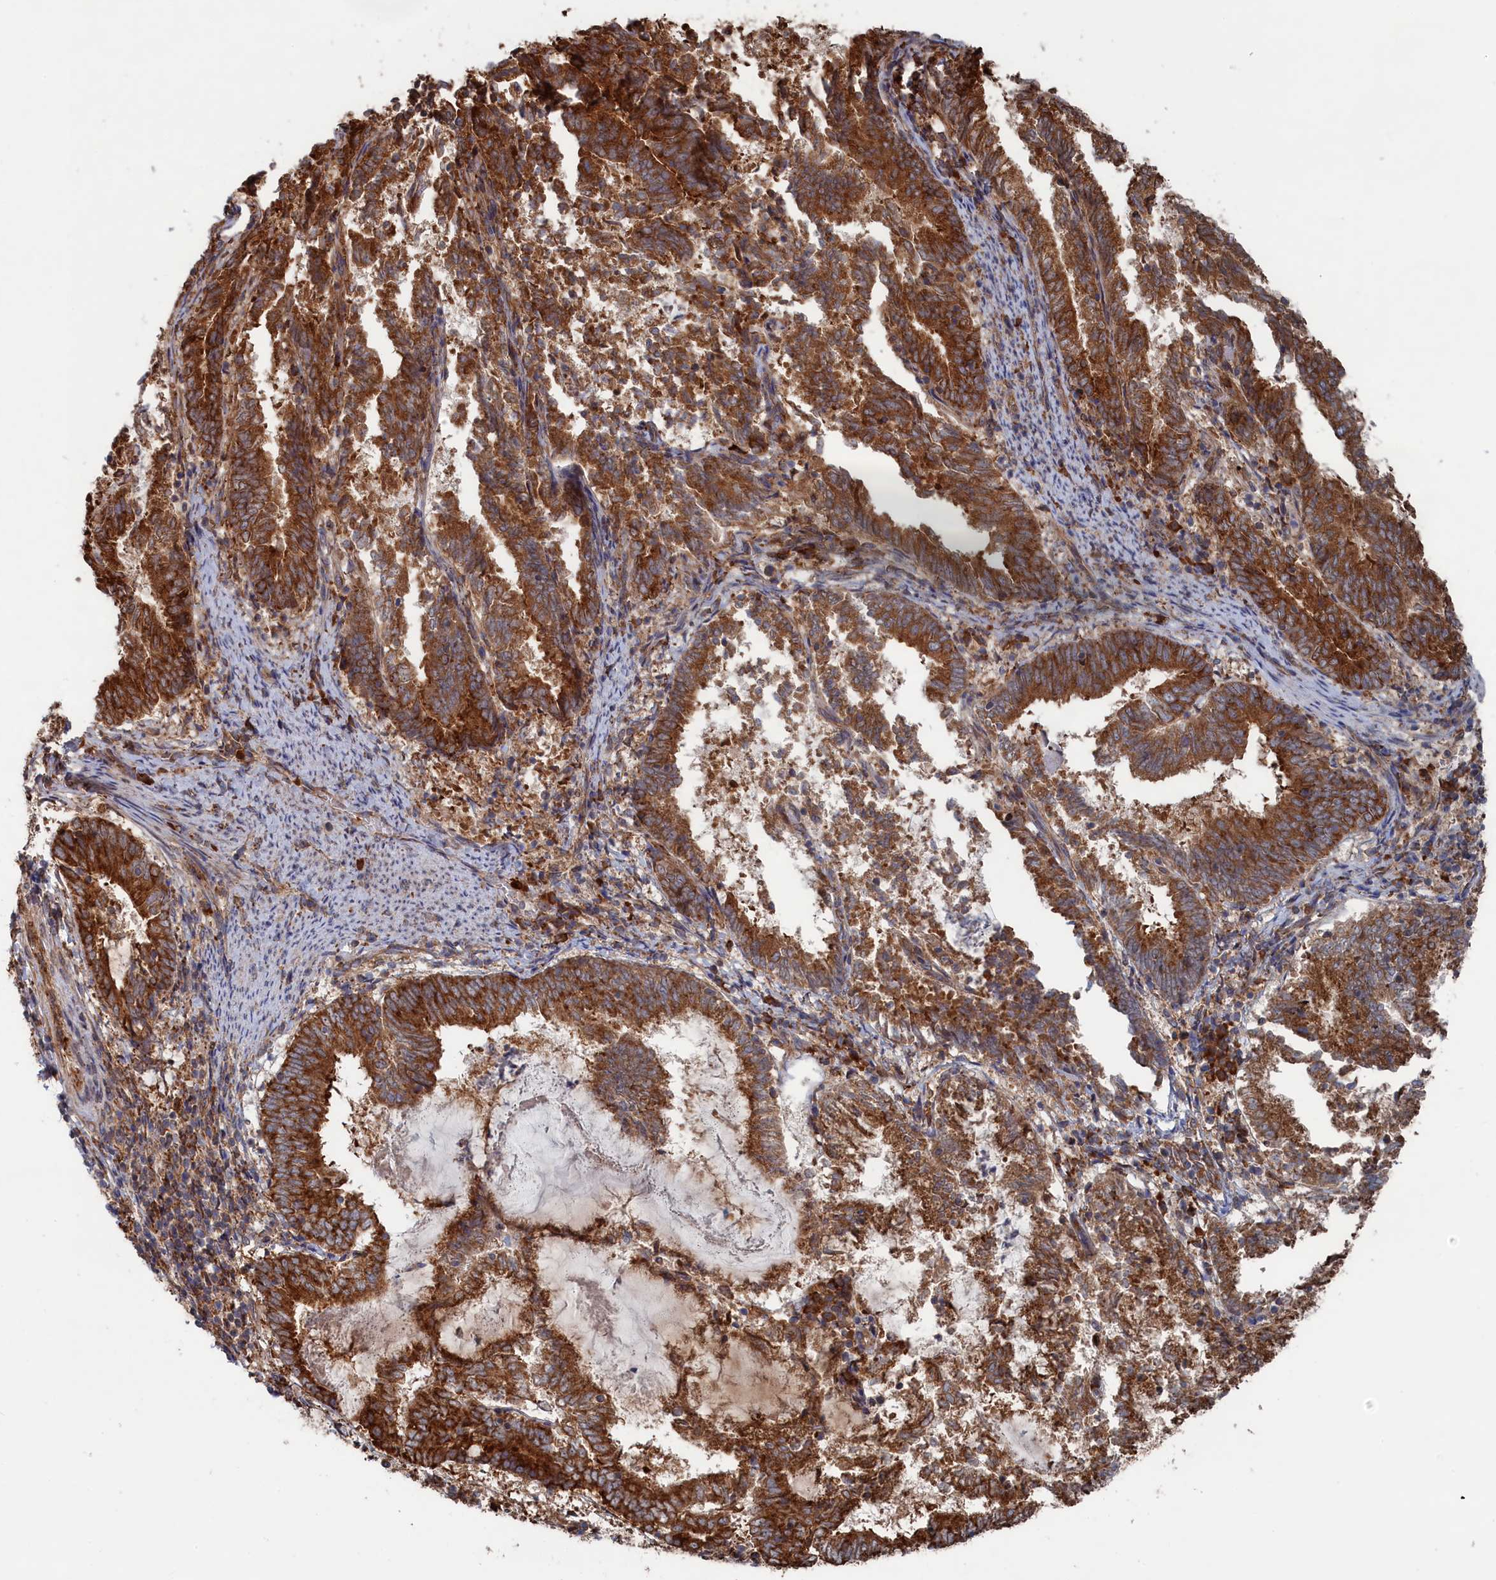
{"staining": {"intensity": "strong", "quantity": ">75%", "location": "cytoplasmic/membranous"}, "tissue": "endometrial cancer", "cell_type": "Tumor cells", "image_type": "cancer", "snomed": [{"axis": "morphology", "description": "Adenocarcinoma, NOS"}, {"axis": "topography", "description": "Endometrium"}], "caption": "Human adenocarcinoma (endometrial) stained with a brown dye reveals strong cytoplasmic/membranous positive positivity in about >75% of tumor cells.", "gene": "BPIFB6", "patient": {"sex": "female", "age": 80}}